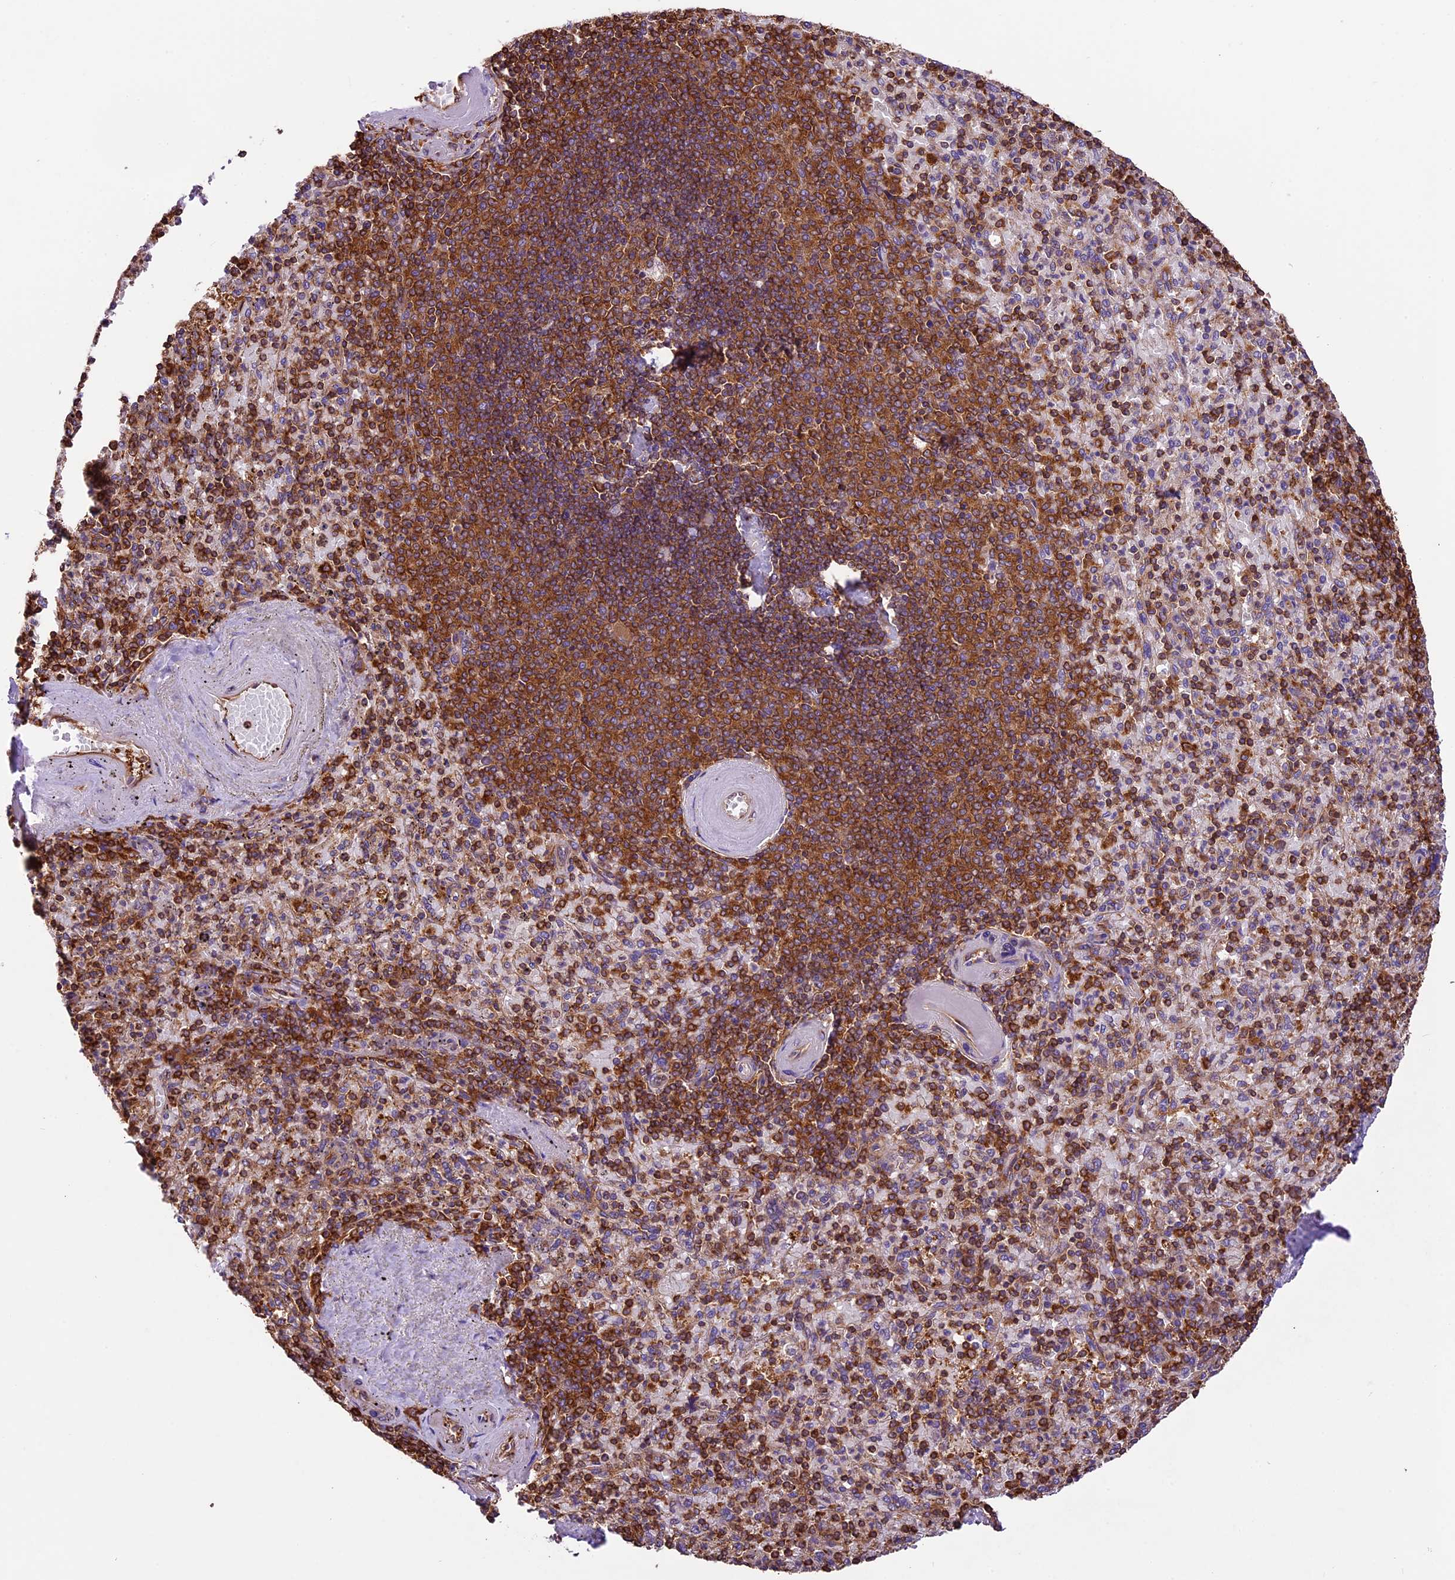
{"staining": {"intensity": "strong", "quantity": "25%-75%", "location": "cytoplasmic/membranous"}, "tissue": "spleen", "cell_type": "Cells in red pulp", "image_type": "normal", "snomed": [{"axis": "morphology", "description": "Normal tissue, NOS"}, {"axis": "topography", "description": "Spleen"}], "caption": "Immunohistochemistry of normal human spleen reveals high levels of strong cytoplasmic/membranous expression in about 25%-75% of cells in red pulp. (Stains: DAB (3,3'-diaminobenzidine) in brown, nuclei in blue, Microscopy: brightfield microscopy at high magnification).", "gene": "KARS1", "patient": {"sex": "male", "age": 82}}